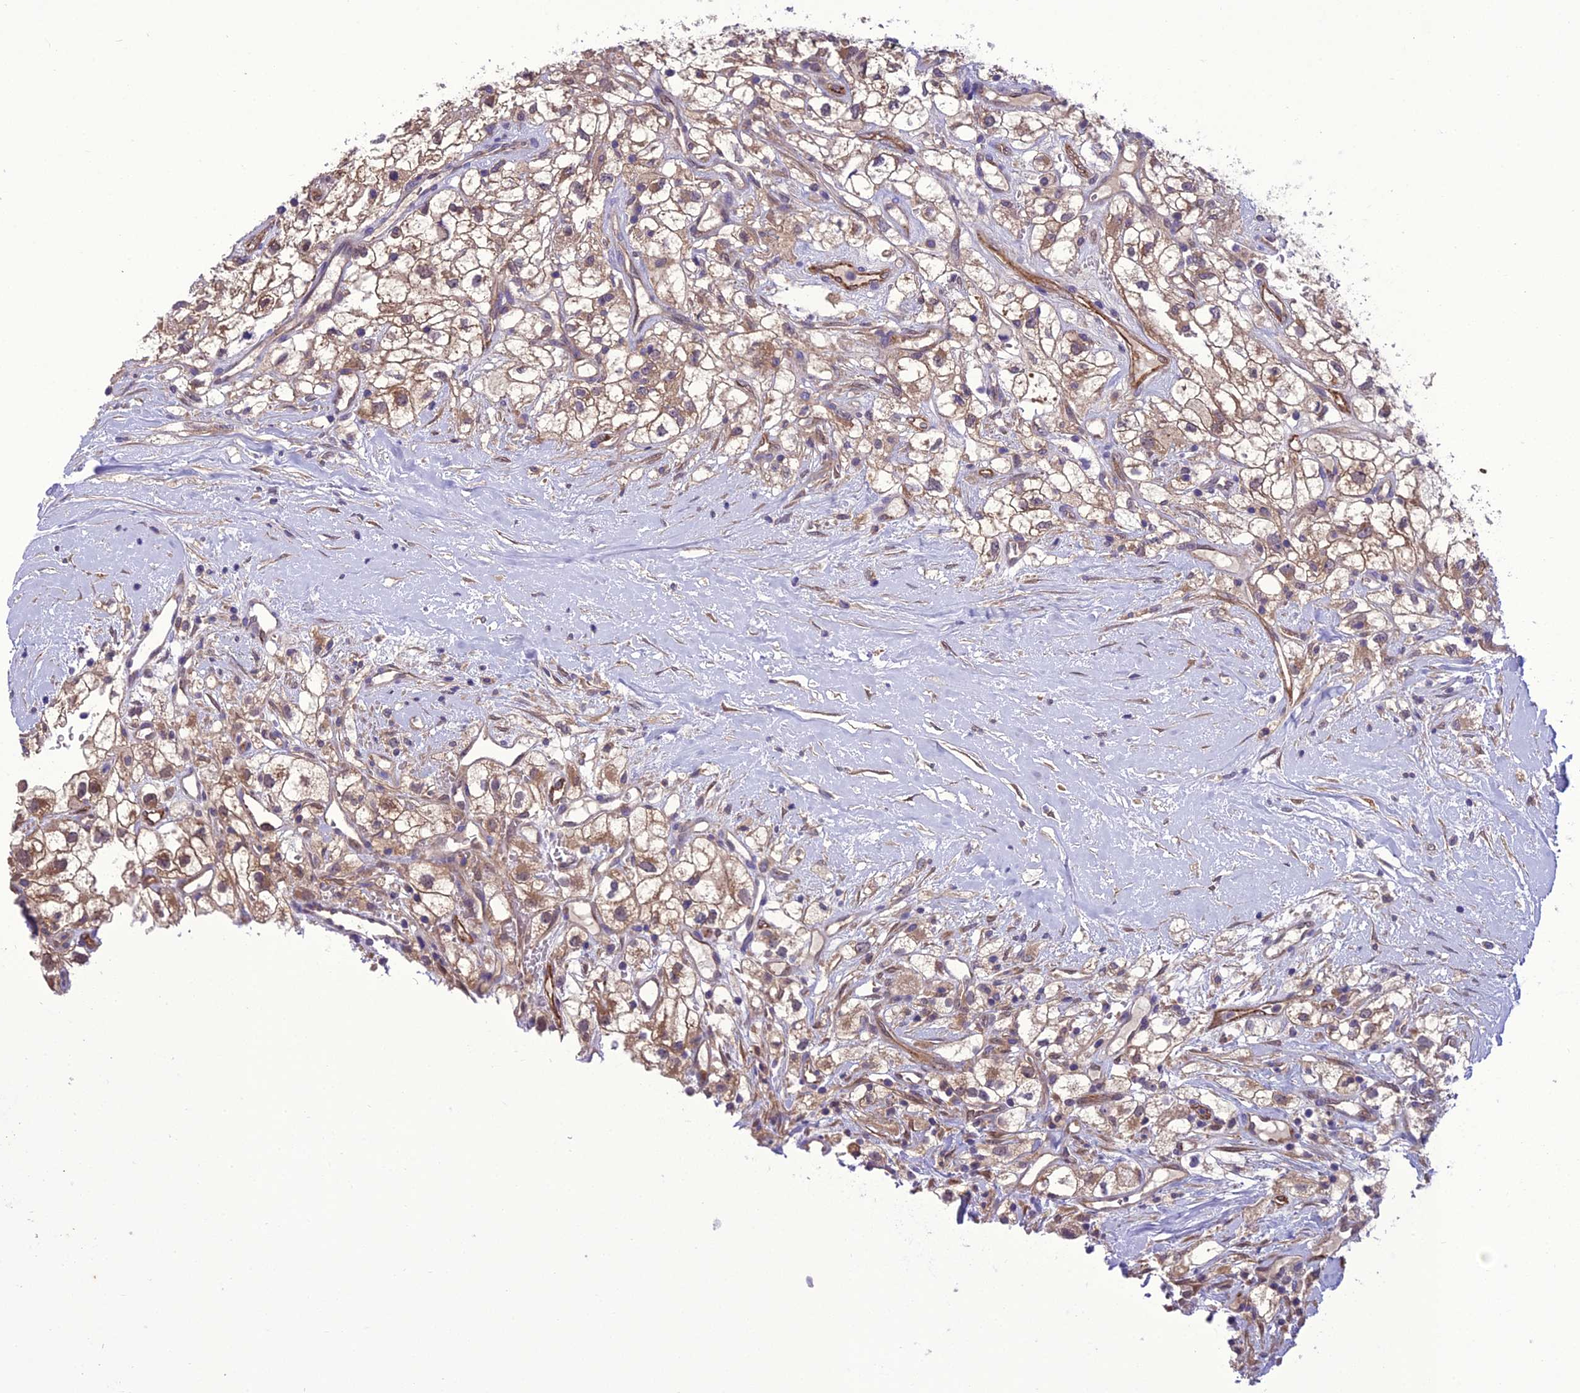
{"staining": {"intensity": "moderate", "quantity": ">75%", "location": "cytoplasmic/membranous"}, "tissue": "renal cancer", "cell_type": "Tumor cells", "image_type": "cancer", "snomed": [{"axis": "morphology", "description": "Adenocarcinoma, NOS"}, {"axis": "topography", "description": "Kidney"}], "caption": "Protein expression by immunohistochemistry displays moderate cytoplasmic/membranous positivity in approximately >75% of tumor cells in renal cancer (adenocarcinoma).", "gene": "BORCS6", "patient": {"sex": "male", "age": 59}}